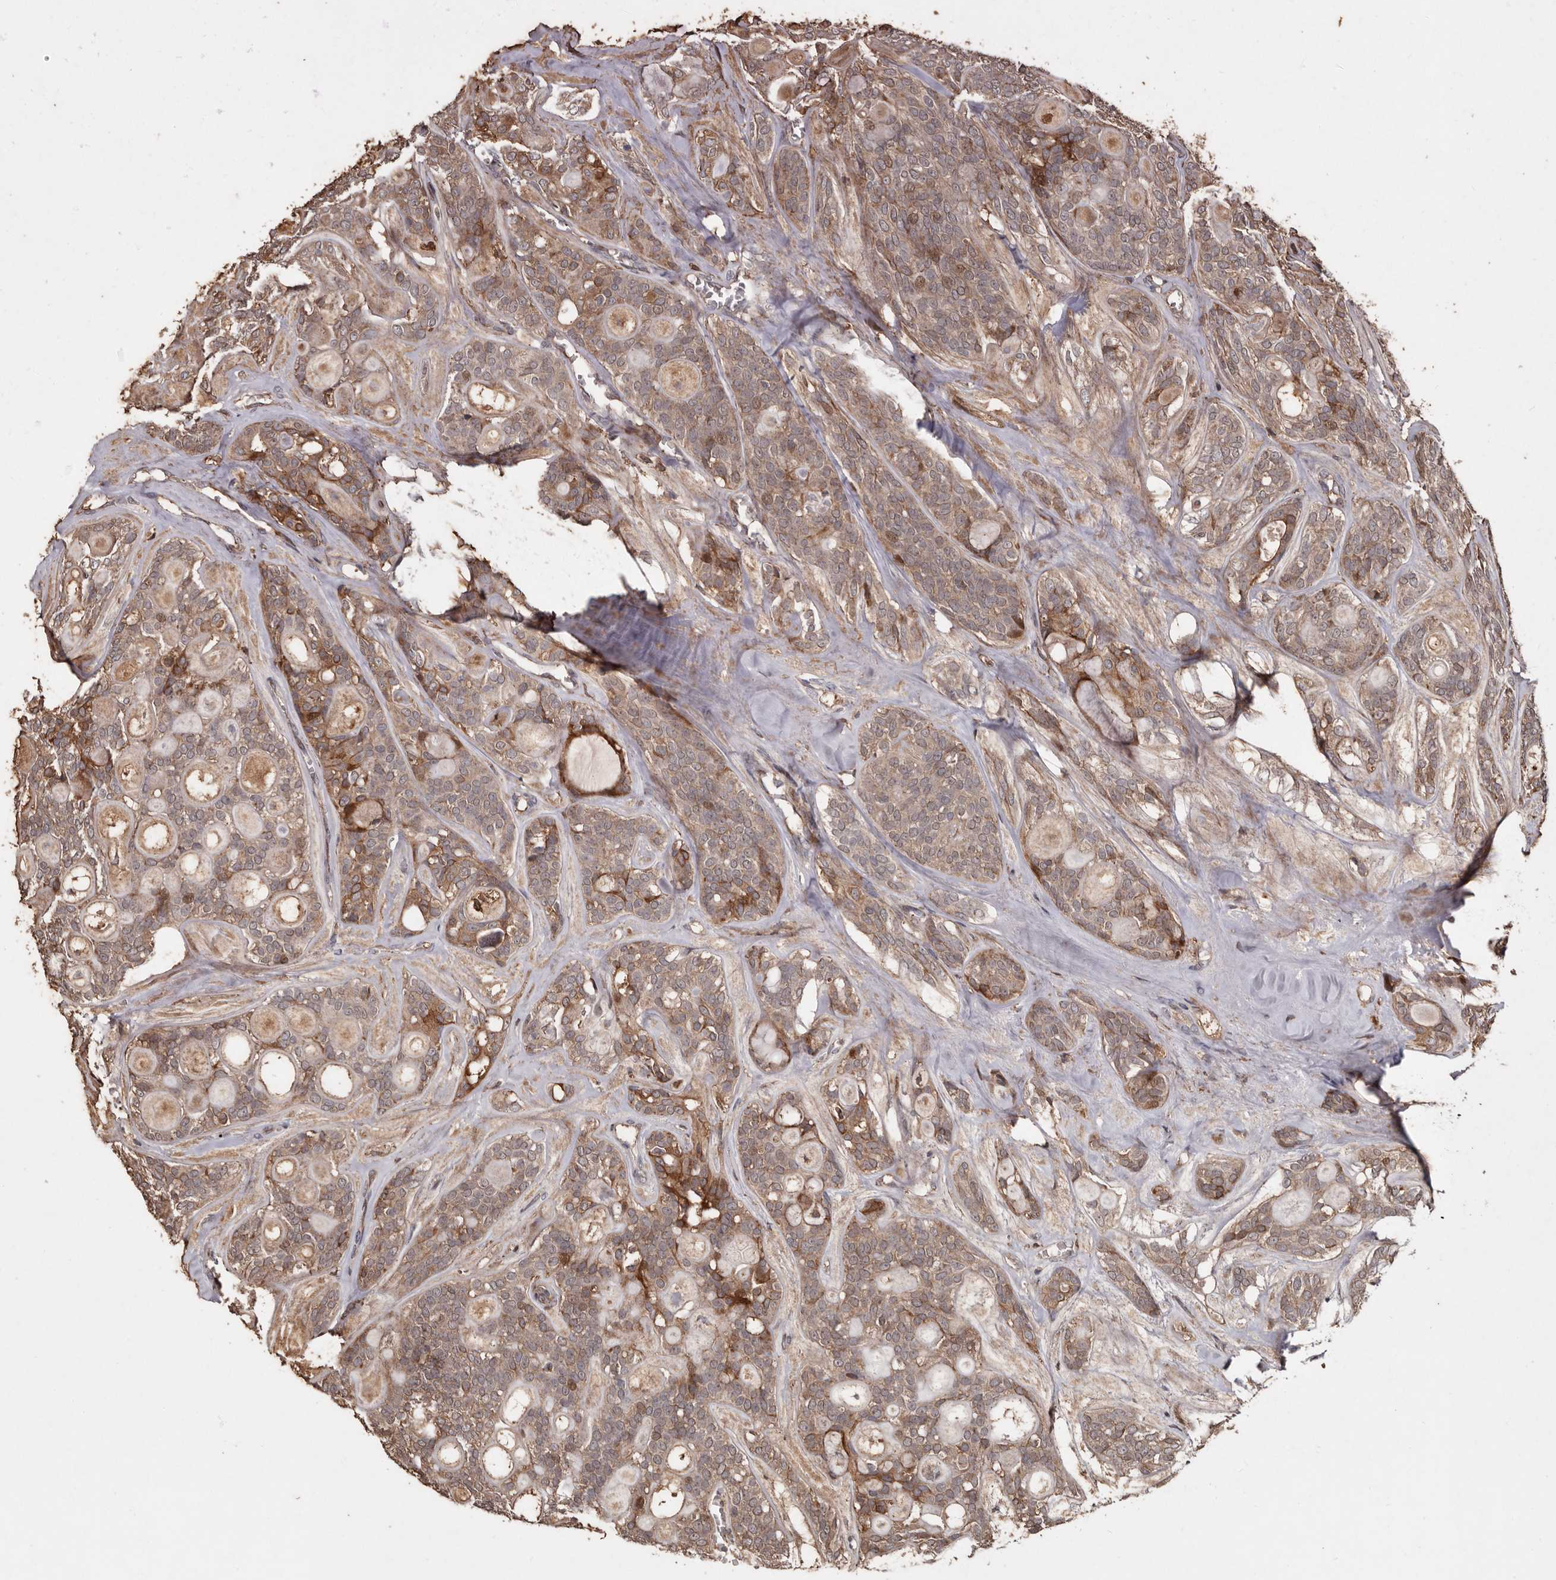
{"staining": {"intensity": "moderate", "quantity": ">75%", "location": "cytoplasmic/membranous"}, "tissue": "head and neck cancer", "cell_type": "Tumor cells", "image_type": "cancer", "snomed": [{"axis": "morphology", "description": "Adenocarcinoma, NOS"}, {"axis": "topography", "description": "Head-Neck"}], "caption": "Immunohistochemical staining of human adenocarcinoma (head and neck) reveals moderate cytoplasmic/membranous protein positivity in approximately >75% of tumor cells.", "gene": "RANBP17", "patient": {"sex": "male", "age": 66}}